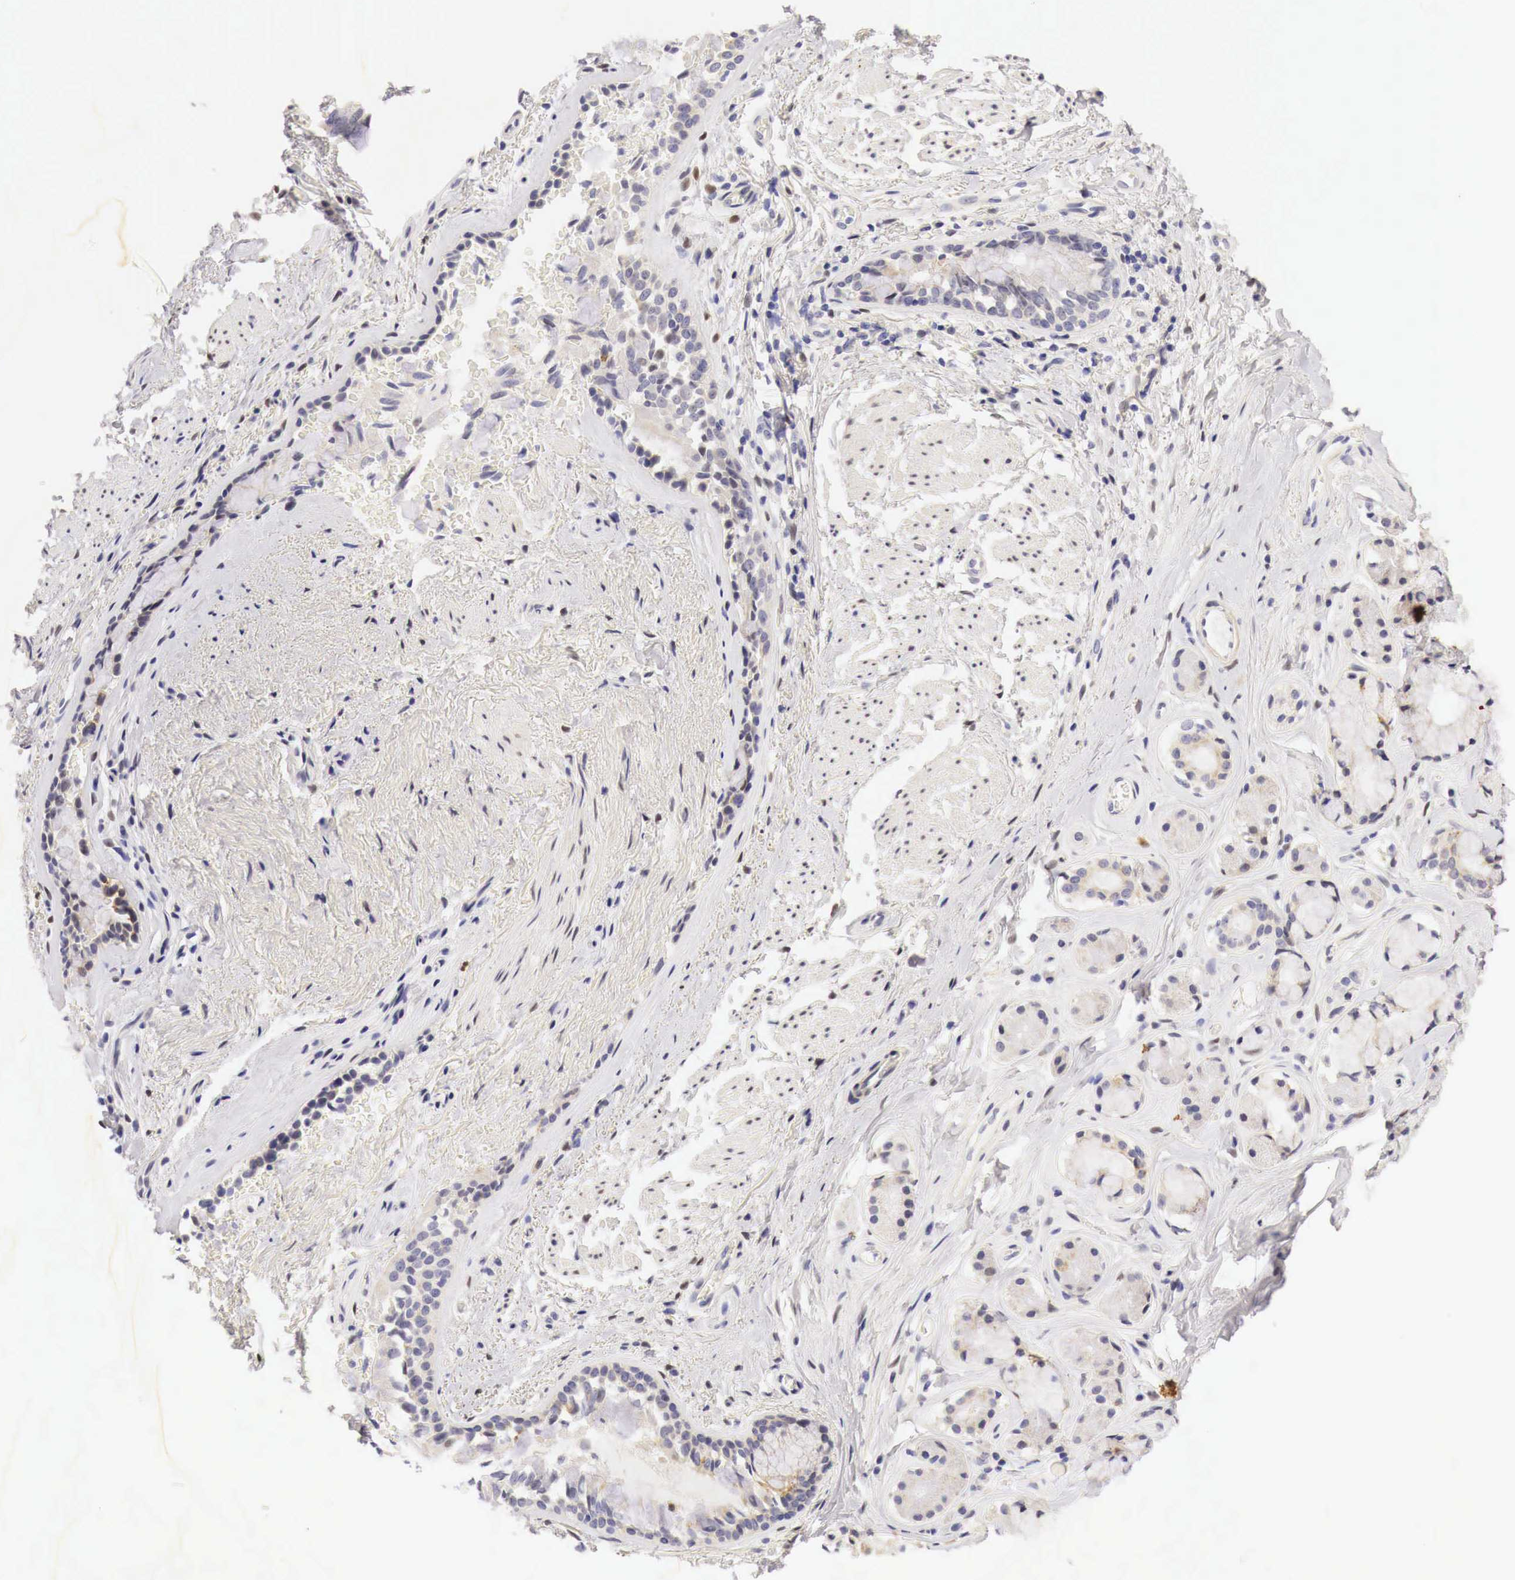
{"staining": {"intensity": "weak", "quantity": ">75%", "location": "cytoplasmic/membranous"}, "tissue": "adipose tissue", "cell_type": "Adipocytes", "image_type": "normal", "snomed": [{"axis": "morphology", "description": "Normal tissue, NOS"}, {"axis": "topography", "description": "Cartilage tissue"}, {"axis": "topography", "description": "Lung"}], "caption": "A micrograph of adipose tissue stained for a protein exhibits weak cytoplasmic/membranous brown staining in adipocytes. Using DAB (3,3'-diaminobenzidine) (brown) and hematoxylin (blue) stains, captured at high magnification using brightfield microscopy.", "gene": "CASP3", "patient": {"sex": "male", "age": 65}}